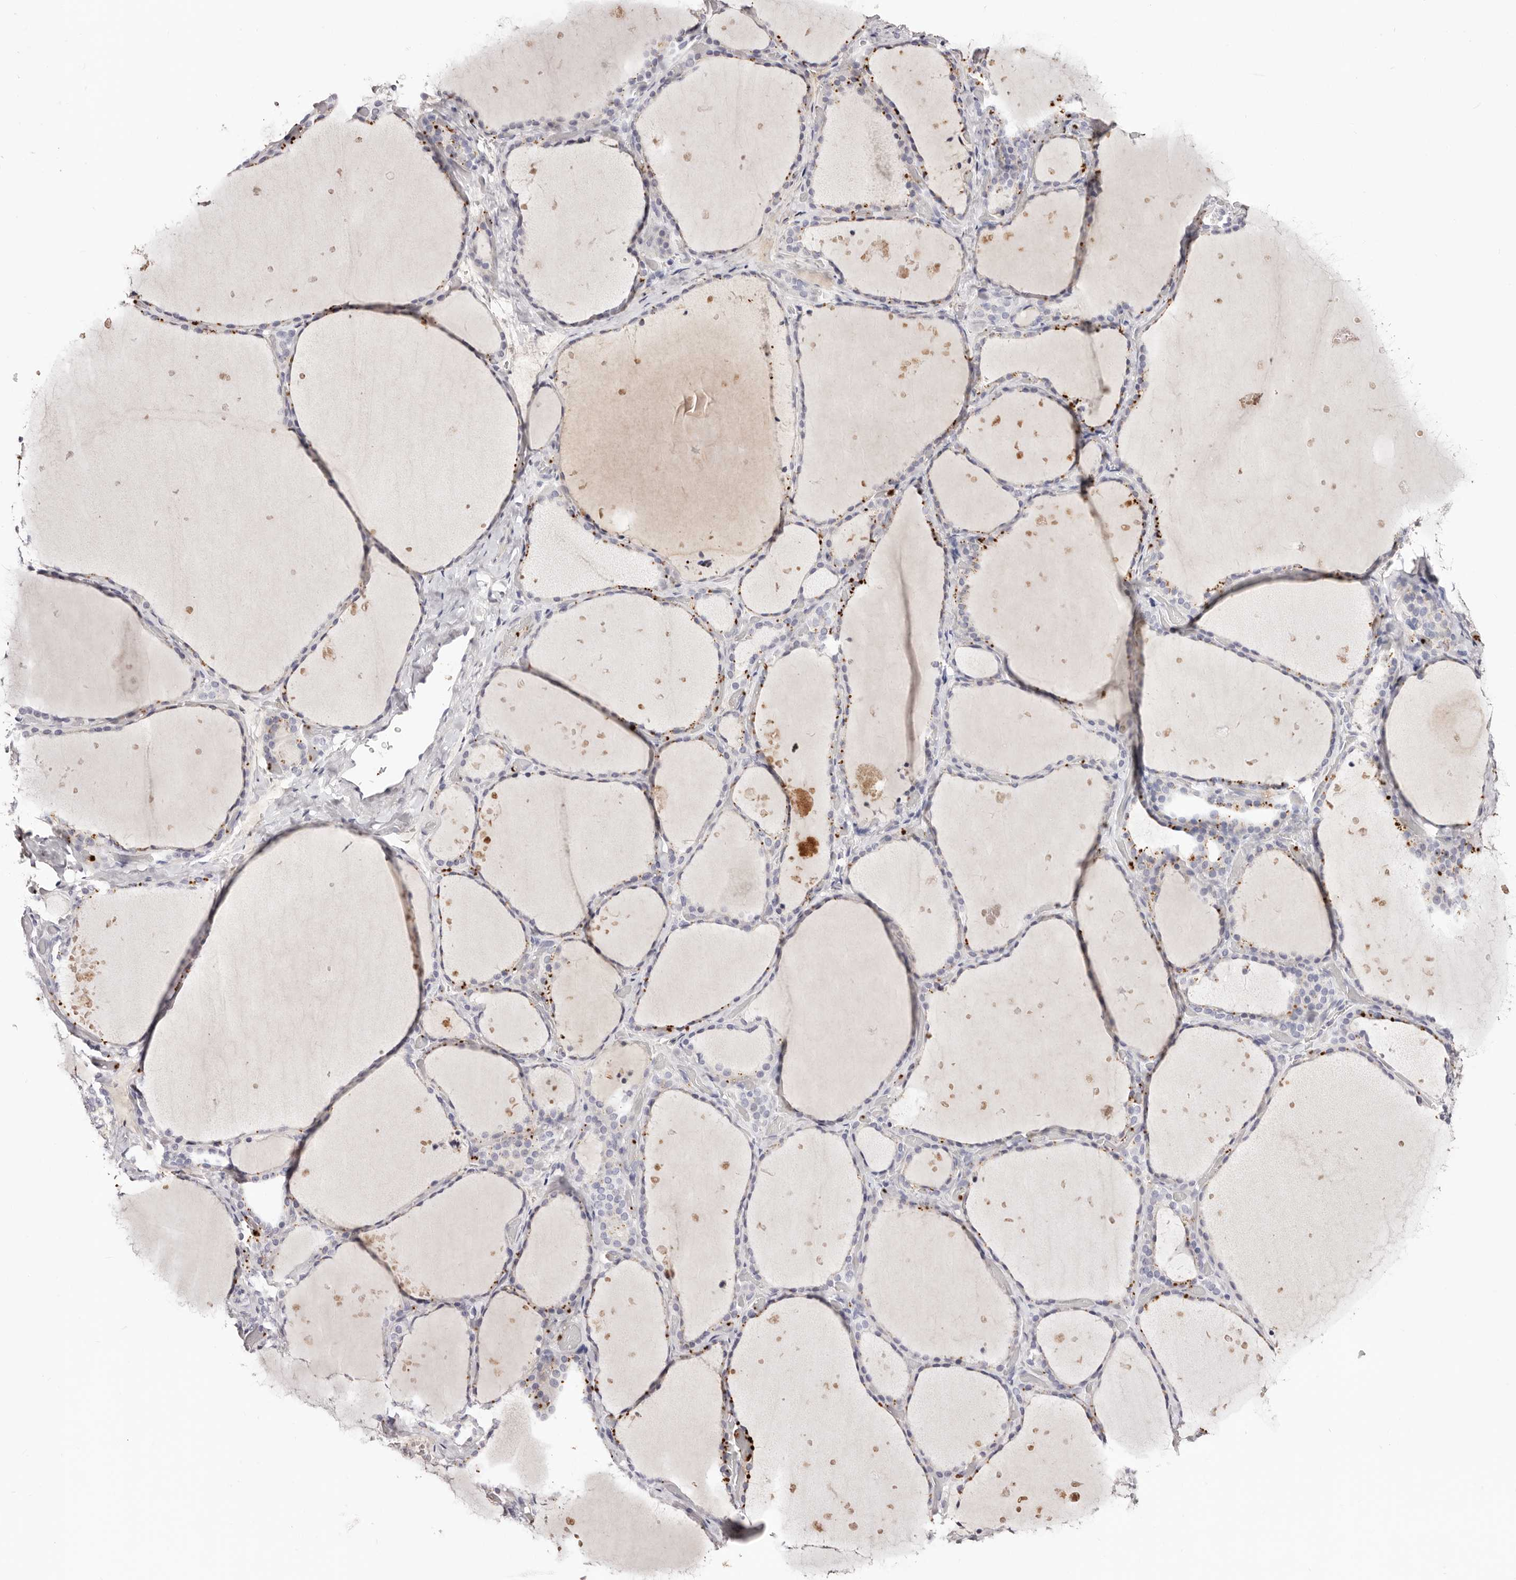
{"staining": {"intensity": "moderate", "quantity": "<25%", "location": "cytoplasmic/membranous"}, "tissue": "thyroid gland", "cell_type": "Glandular cells", "image_type": "normal", "snomed": [{"axis": "morphology", "description": "Normal tissue, NOS"}, {"axis": "topography", "description": "Thyroid gland"}], "caption": "Immunohistochemistry (IHC) staining of unremarkable thyroid gland, which demonstrates low levels of moderate cytoplasmic/membranous expression in about <25% of glandular cells indicating moderate cytoplasmic/membranous protein expression. The staining was performed using DAB (3,3'-diaminobenzidine) (brown) for protein detection and nuclei were counterstained in hematoxylin (blue).", "gene": "PF4", "patient": {"sex": "female", "age": 44}}